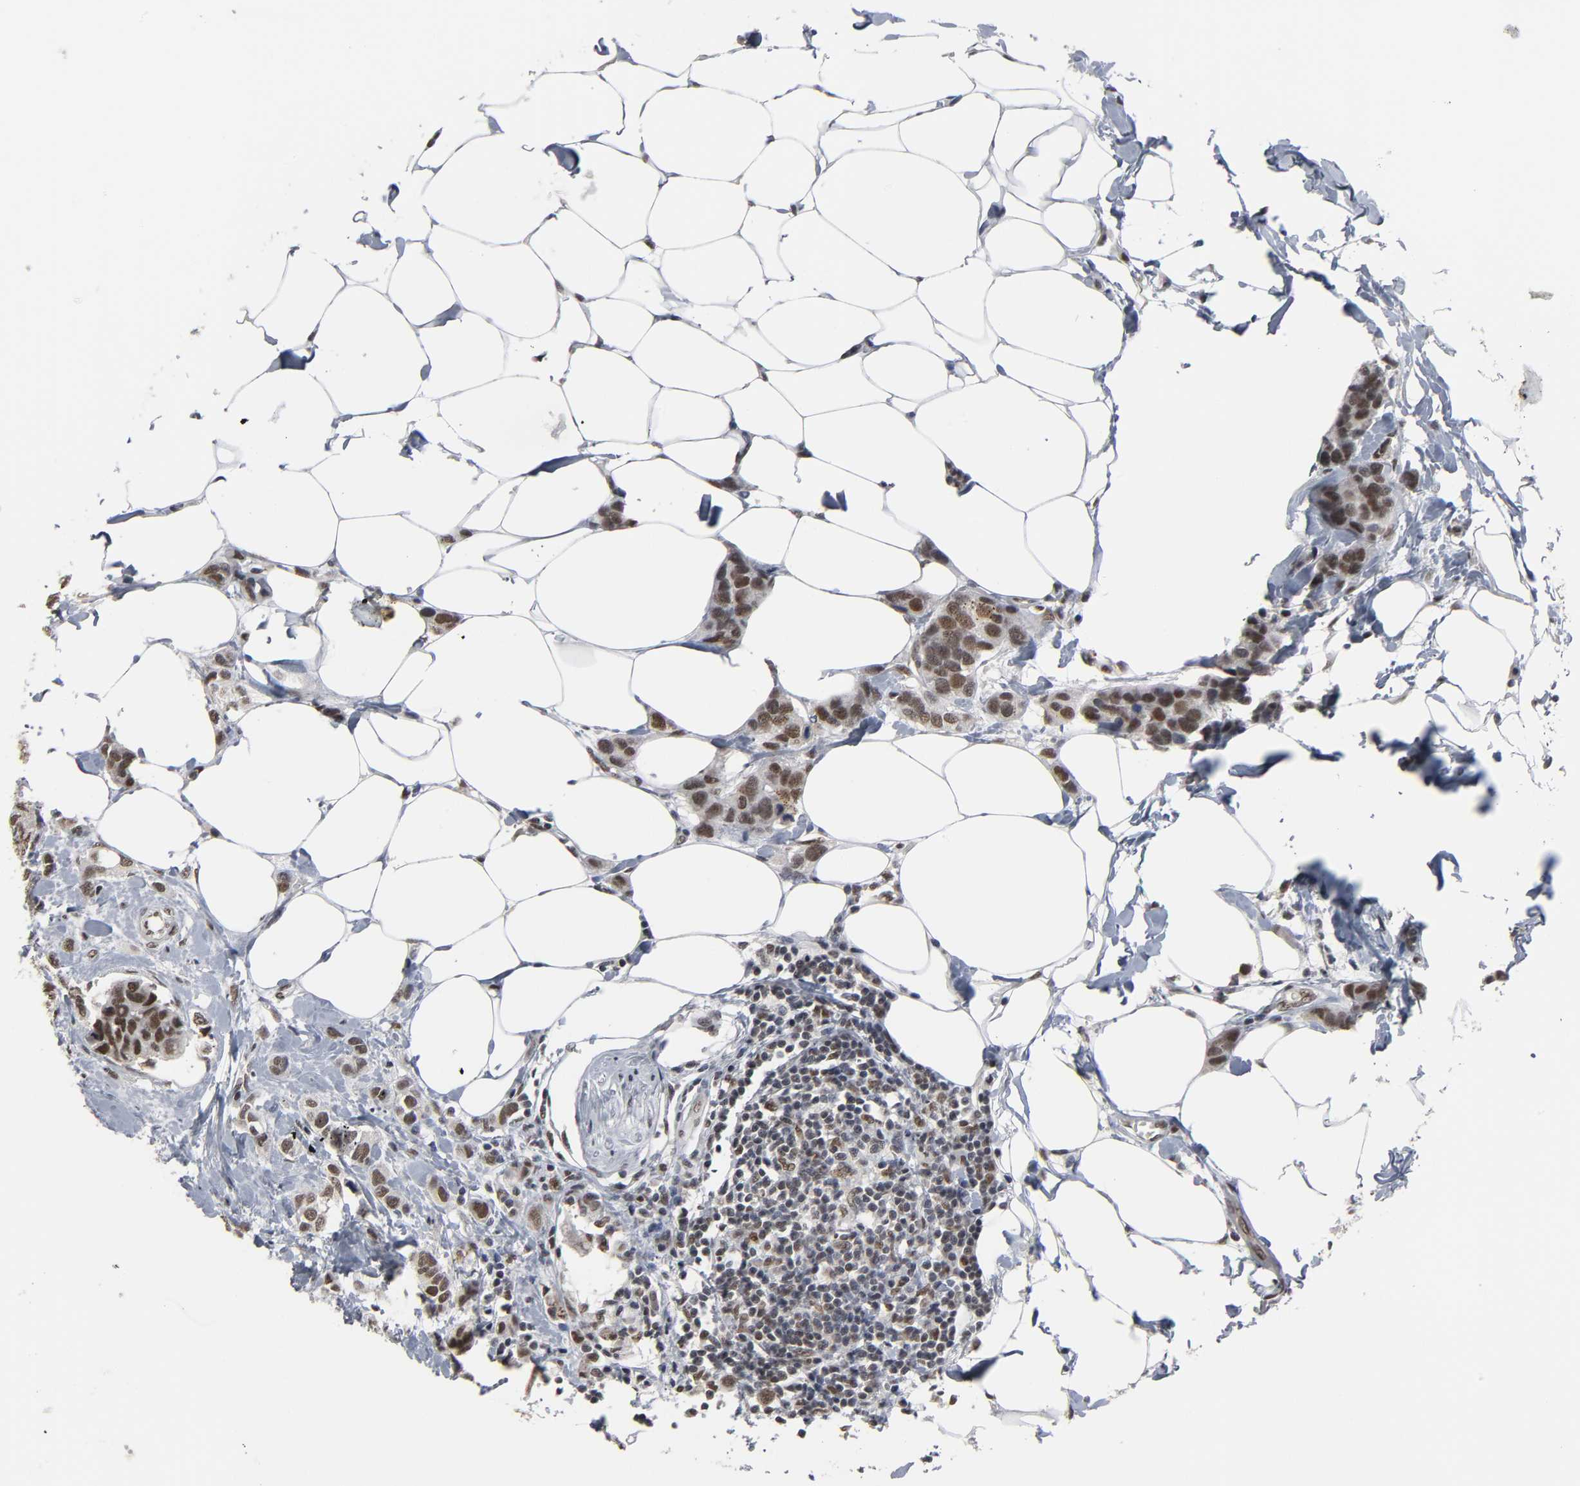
{"staining": {"intensity": "strong", "quantity": ">75%", "location": "nuclear"}, "tissue": "breast cancer", "cell_type": "Tumor cells", "image_type": "cancer", "snomed": [{"axis": "morphology", "description": "Normal tissue, NOS"}, {"axis": "morphology", "description": "Duct carcinoma"}, {"axis": "topography", "description": "Breast"}], "caption": "This photomicrograph displays breast cancer stained with immunohistochemistry to label a protein in brown. The nuclear of tumor cells show strong positivity for the protein. Nuclei are counter-stained blue.", "gene": "TRIM33", "patient": {"sex": "female", "age": 50}}